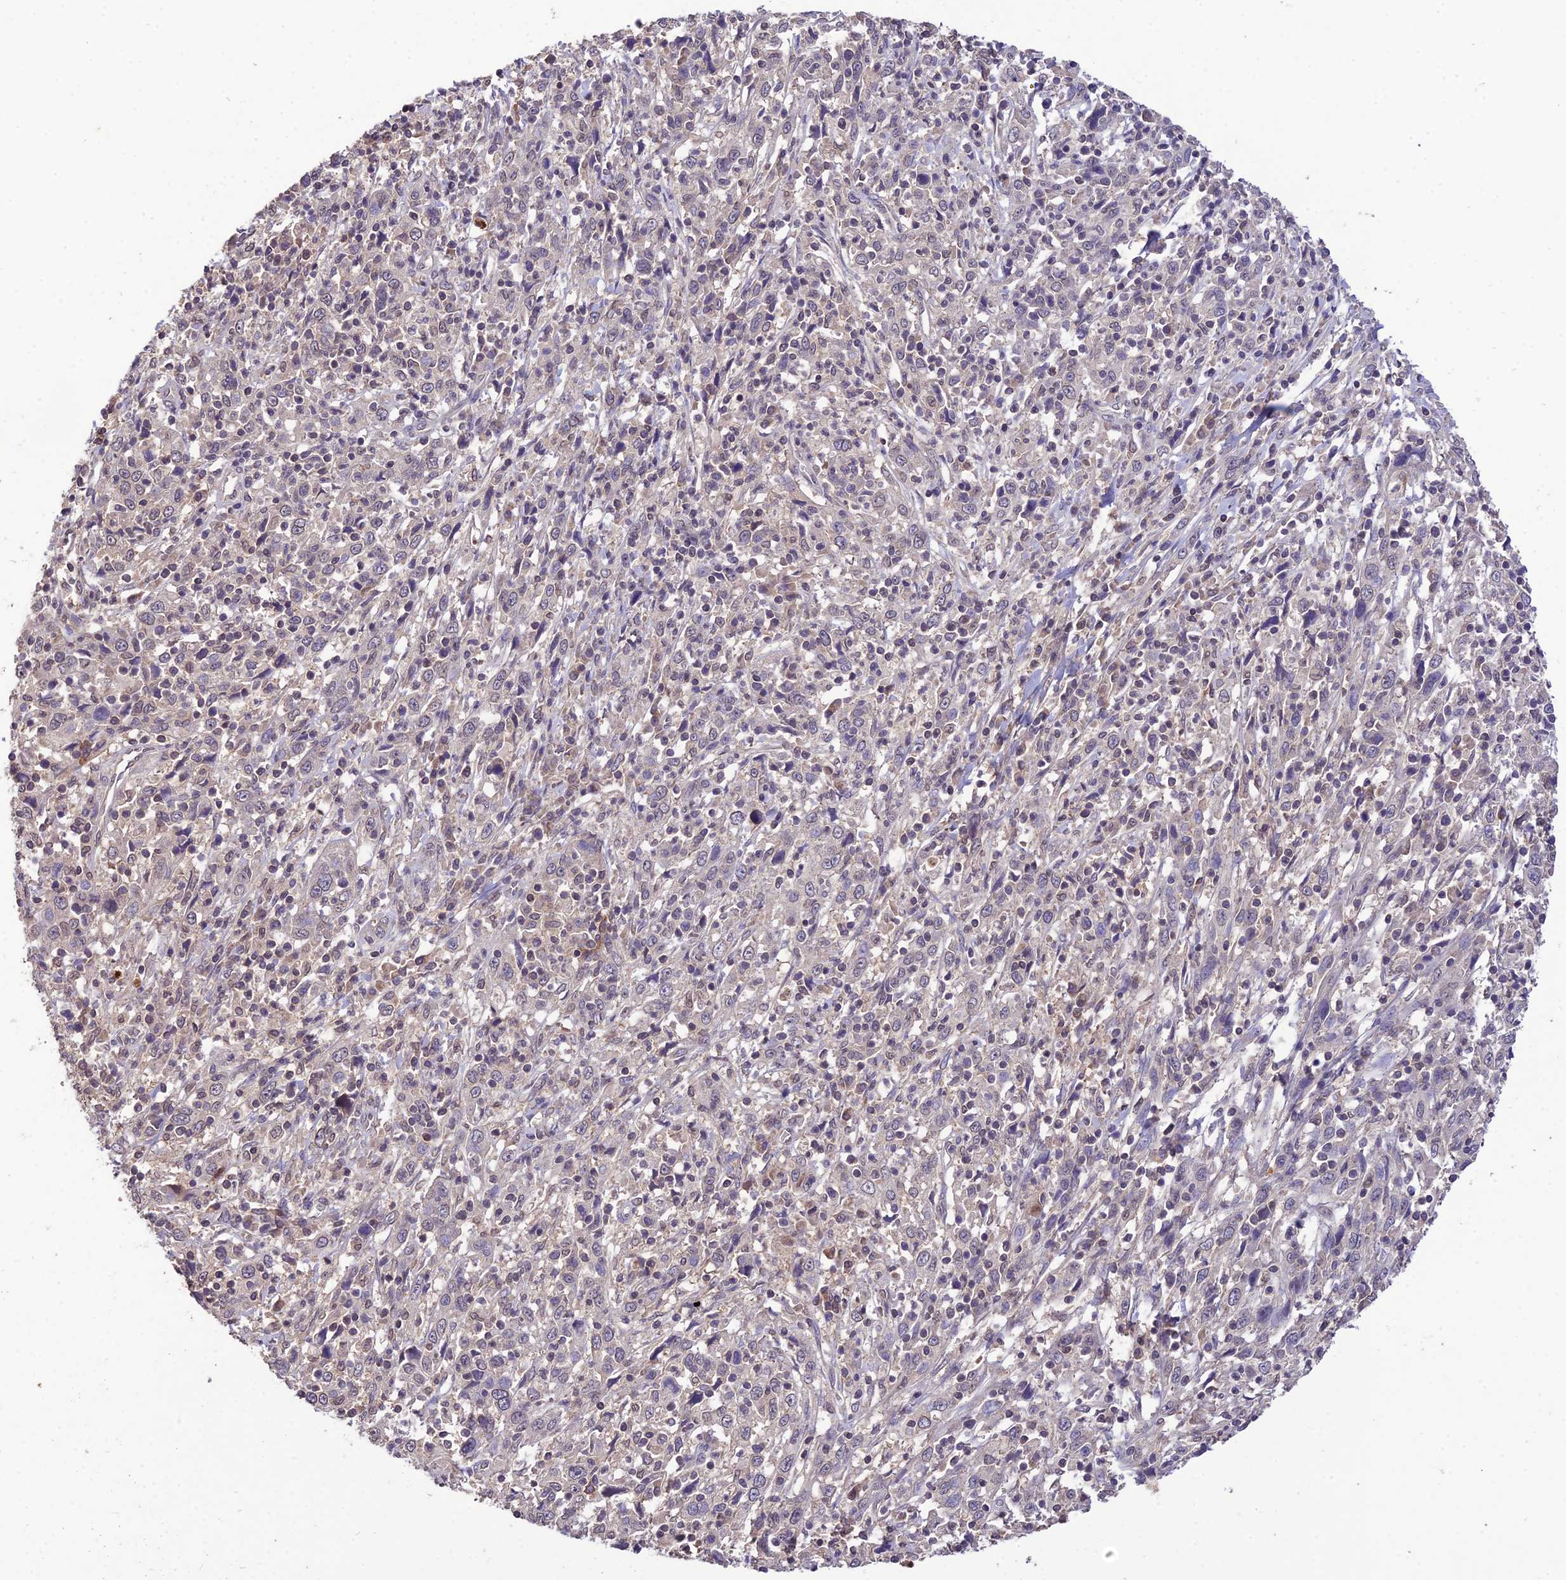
{"staining": {"intensity": "negative", "quantity": "none", "location": "none"}, "tissue": "cervical cancer", "cell_type": "Tumor cells", "image_type": "cancer", "snomed": [{"axis": "morphology", "description": "Squamous cell carcinoma, NOS"}, {"axis": "topography", "description": "Cervix"}], "caption": "This is a image of IHC staining of cervical cancer, which shows no expression in tumor cells. Nuclei are stained in blue.", "gene": "PGK1", "patient": {"sex": "female", "age": 46}}